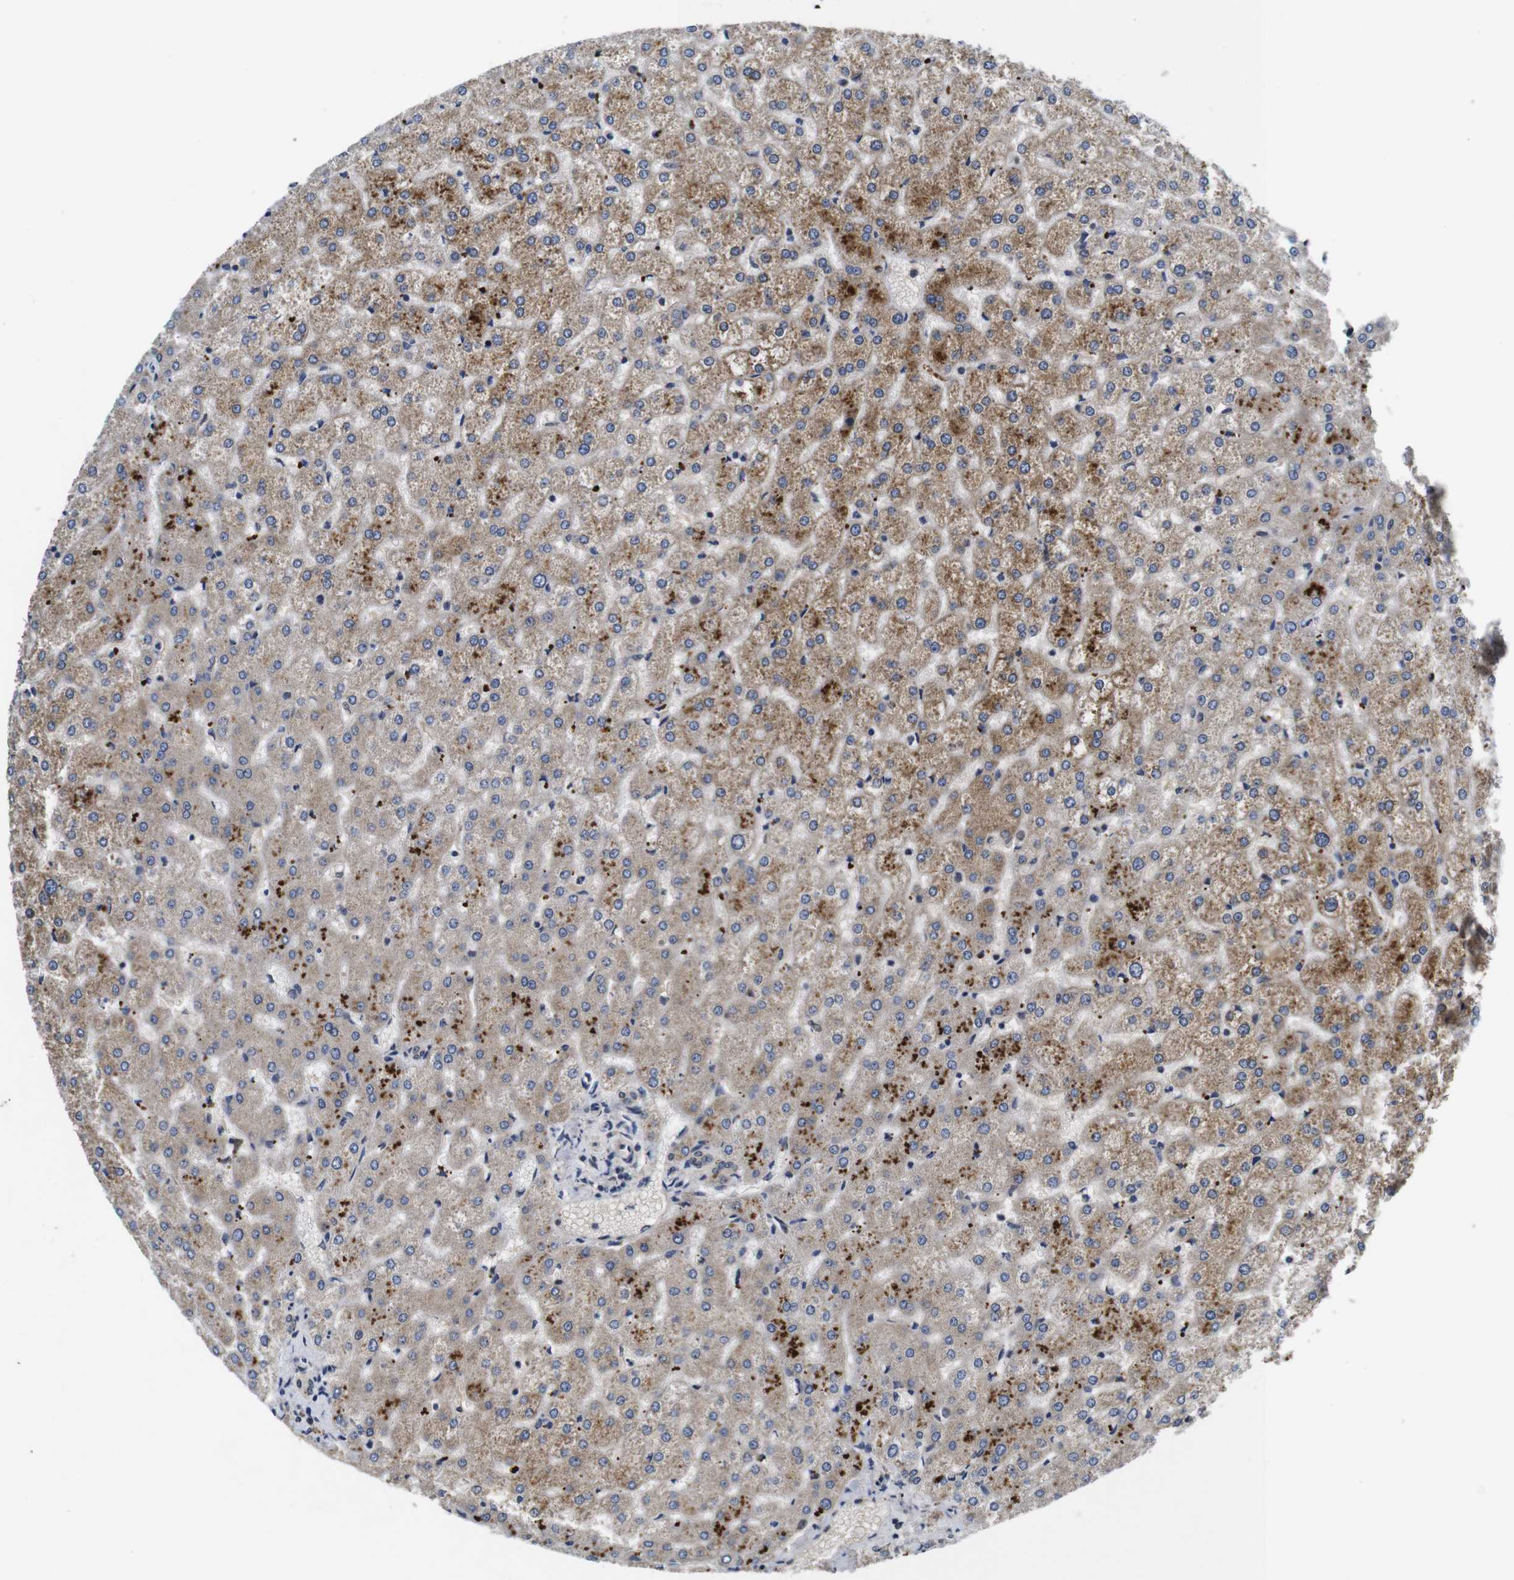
{"staining": {"intensity": "weak", "quantity": ">75%", "location": "cytoplasmic/membranous"}, "tissue": "liver", "cell_type": "Cholangiocytes", "image_type": "normal", "snomed": [{"axis": "morphology", "description": "Normal tissue, NOS"}, {"axis": "topography", "description": "Liver"}], "caption": "Immunohistochemistry staining of benign liver, which demonstrates low levels of weak cytoplasmic/membranous positivity in about >75% of cholangiocytes indicating weak cytoplasmic/membranous protein staining. The staining was performed using DAB (3,3'-diaminobenzidine) (brown) for protein detection and nuclei were counterstained in hematoxylin (blue).", "gene": "ZBTB46", "patient": {"sex": "female", "age": 32}}